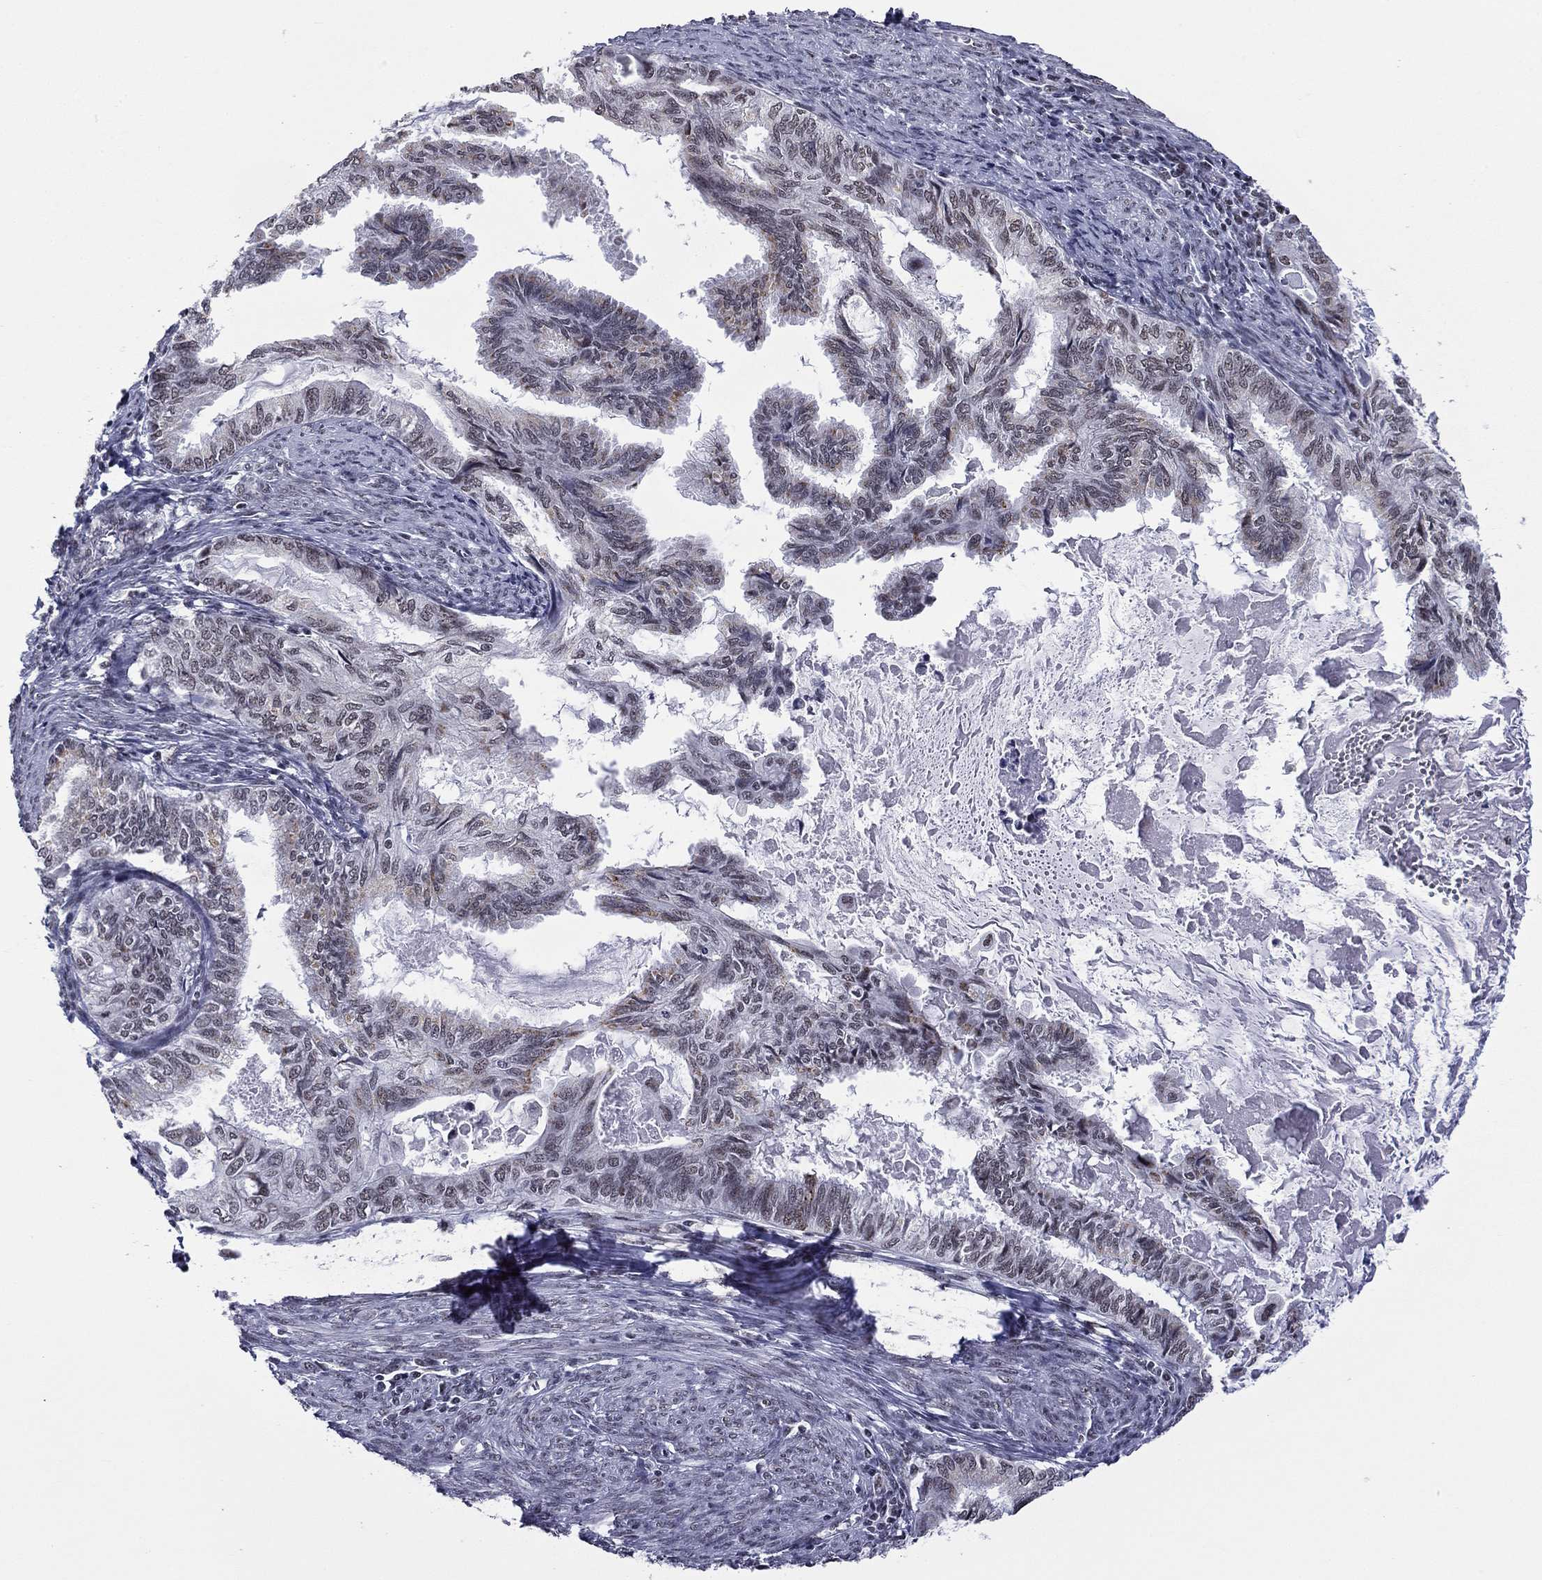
{"staining": {"intensity": "weak", "quantity": "<25%", "location": "nuclear"}, "tissue": "endometrial cancer", "cell_type": "Tumor cells", "image_type": "cancer", "snomed": [{"axis": "morphology", "description": "Adenocarcinoma, NOS"}, {"axis": "topography", "description": "Endometrium"}], "caption": "Protein analysis of endometrial cancer (adenocarcinoma) demonstrates no significant expression in tumor cells.", "gene": "ETV5", "patient": {"sex": "female", "age": 86}}